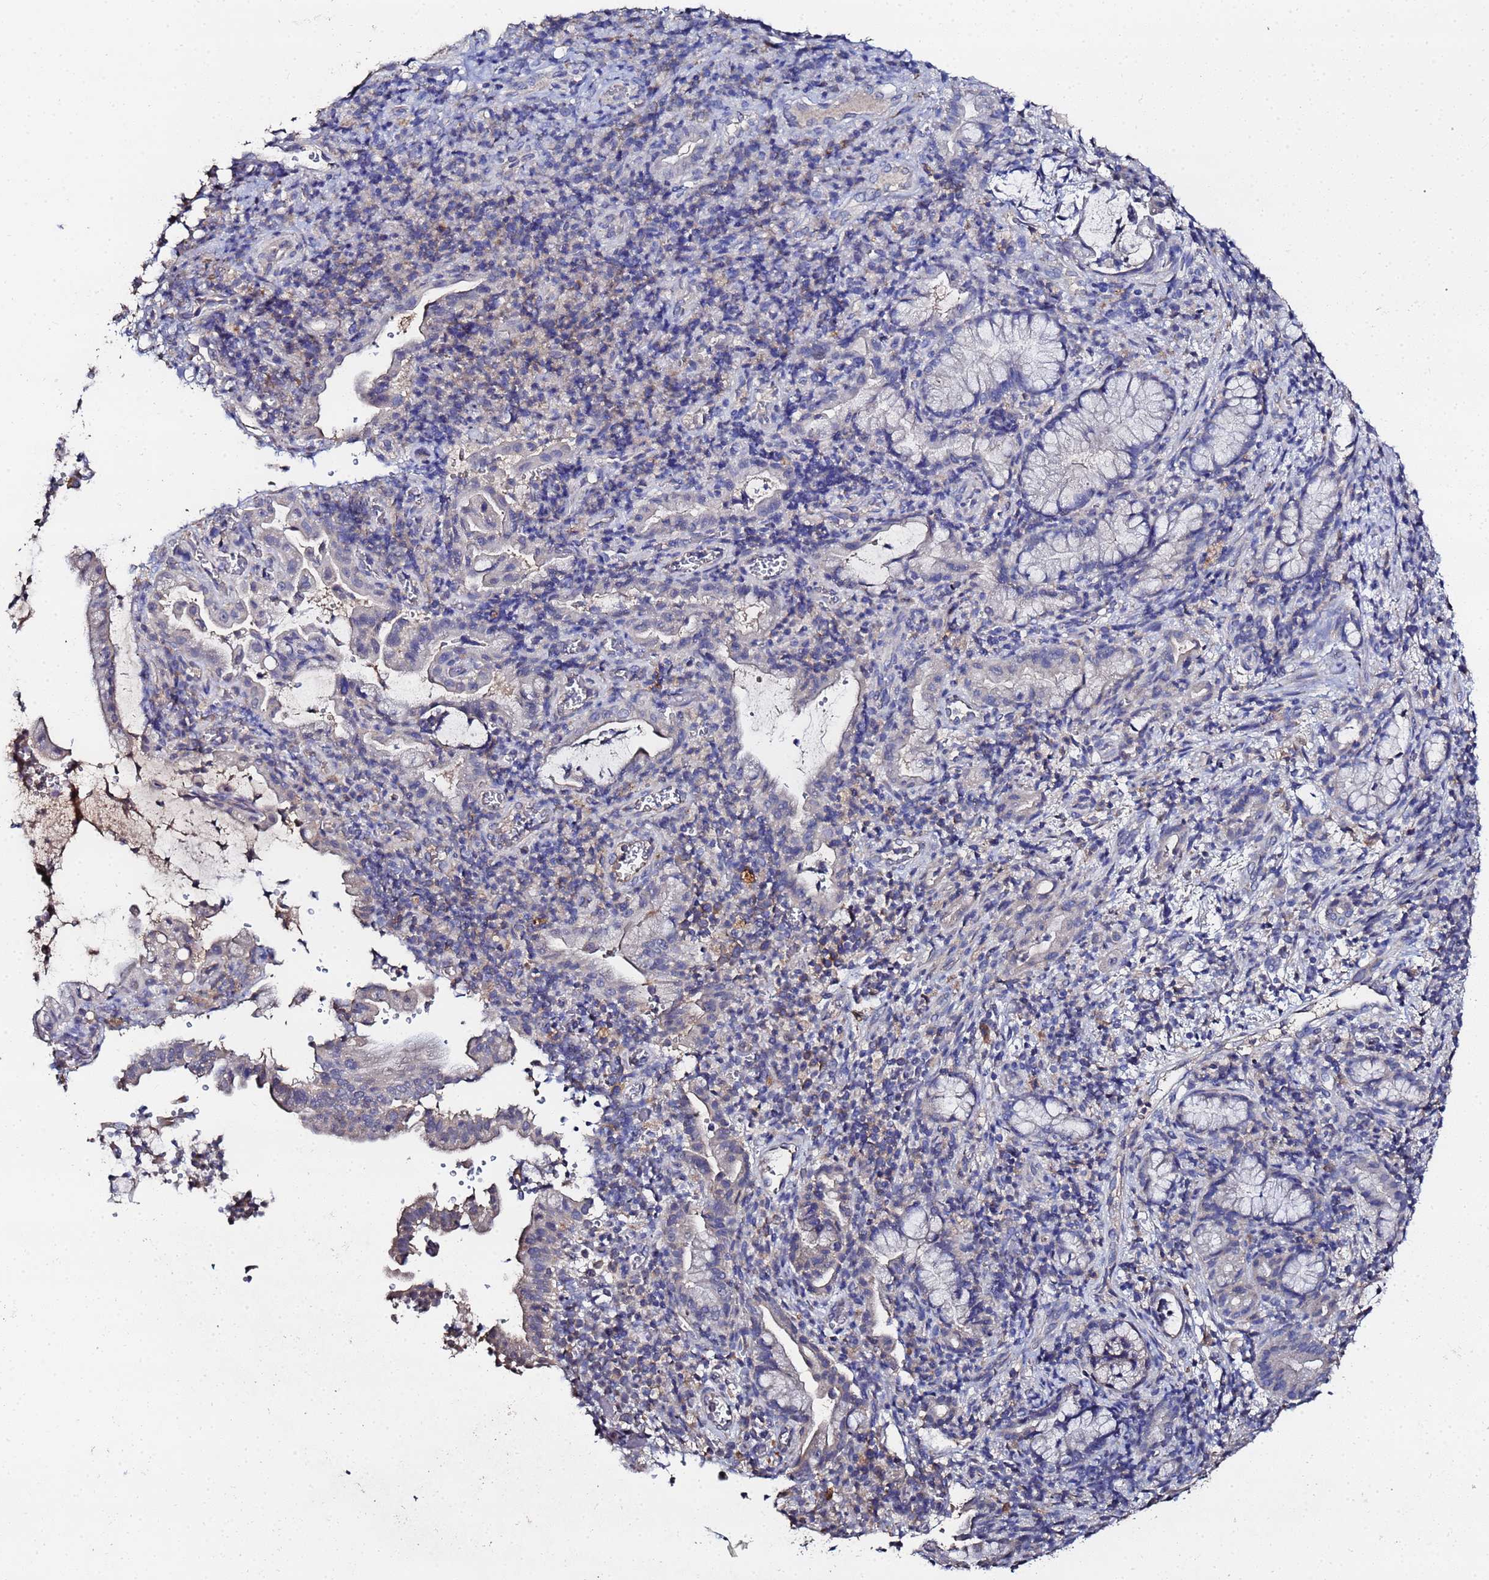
{"staining": {"intensity": "negative", "quantity": "none", "location": "none"}, "tissue": "pancreatic cancer", "cell_type": "Tumor cells", "image_type": "cancer", "snomed": [{"axis": "morphology", "description": "Normal tissue, NOS"}, {"axis": "morphology", "description": "Adenocarcinoma, NOS"}, {"axis": "topography", "description": "Pancreas"}], "caption": "Photomicrograph shows no protein positivity in tumor cells of pancreatic cancer (adenocarcinoma) tissue. (Stains: DAB immunohistochemistry (IHC) with hematoxylin counter stain, Microscopy: brightfield microscopy at high magnification).", "gene": "TCP10L", "patient": {"sex": "female", "age": 55}}